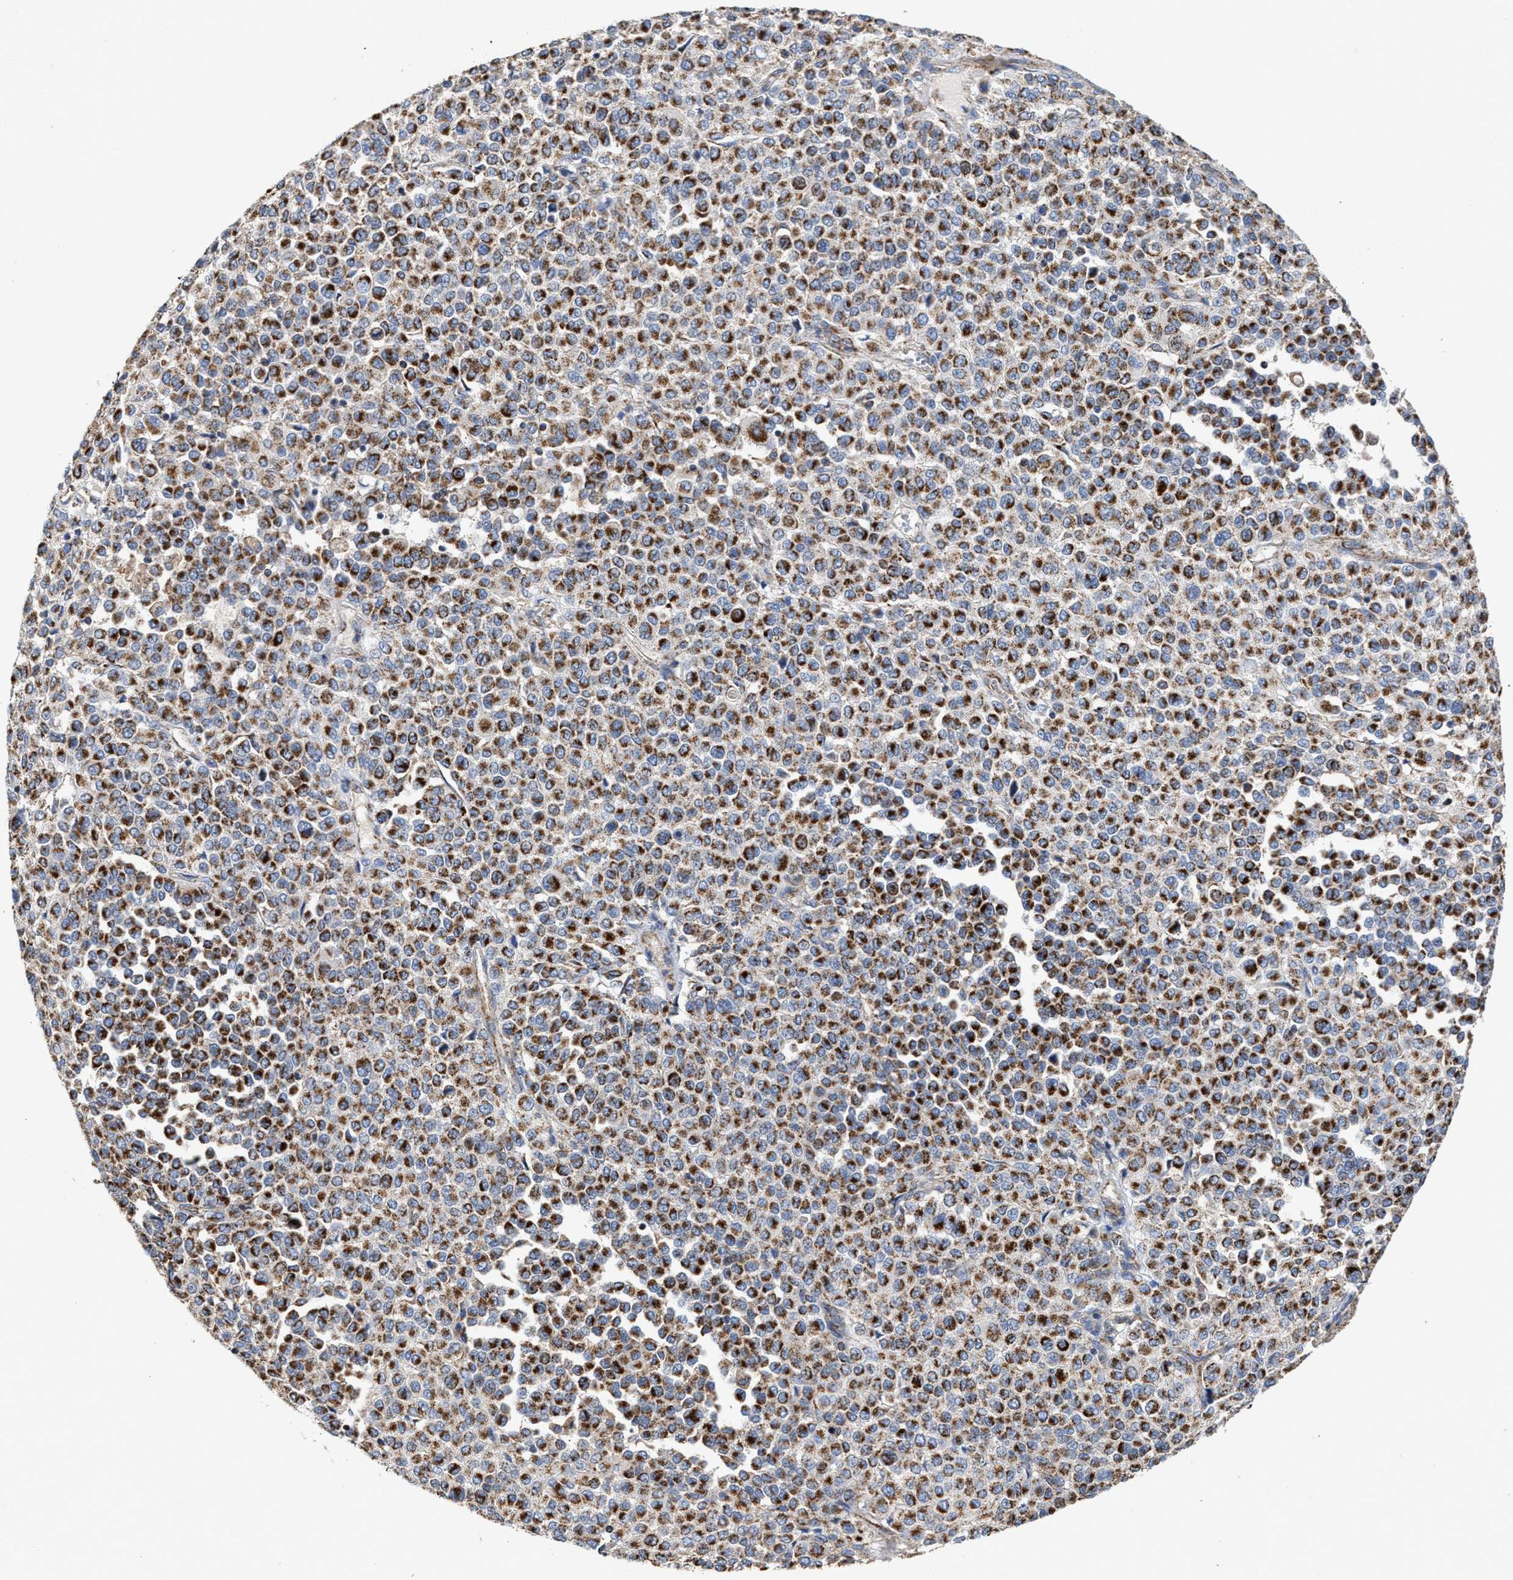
{"staining": {"intensity": "strong", "quantity": ">75%", "location": "cytoplasmic/membranous"}, "tissue": "melanoma", "cell_type": "Tumor cells", "image_type": "cancer", "snomed": [{"axis": "morphology", "description": "Malignant melanoma, Metastatic site"}, {"axis": "topography", "description": "Pancreas"}], "caption": "Protein analysis of melanoma tissue reveals strong cytoplasmic/membranous expression in about >75% of tumor cells. Ihc stains the protein of interest in brown and the nuclei are stained blue.", "gene": "MECR", "patient": {"sex": "female", "age": 30}}